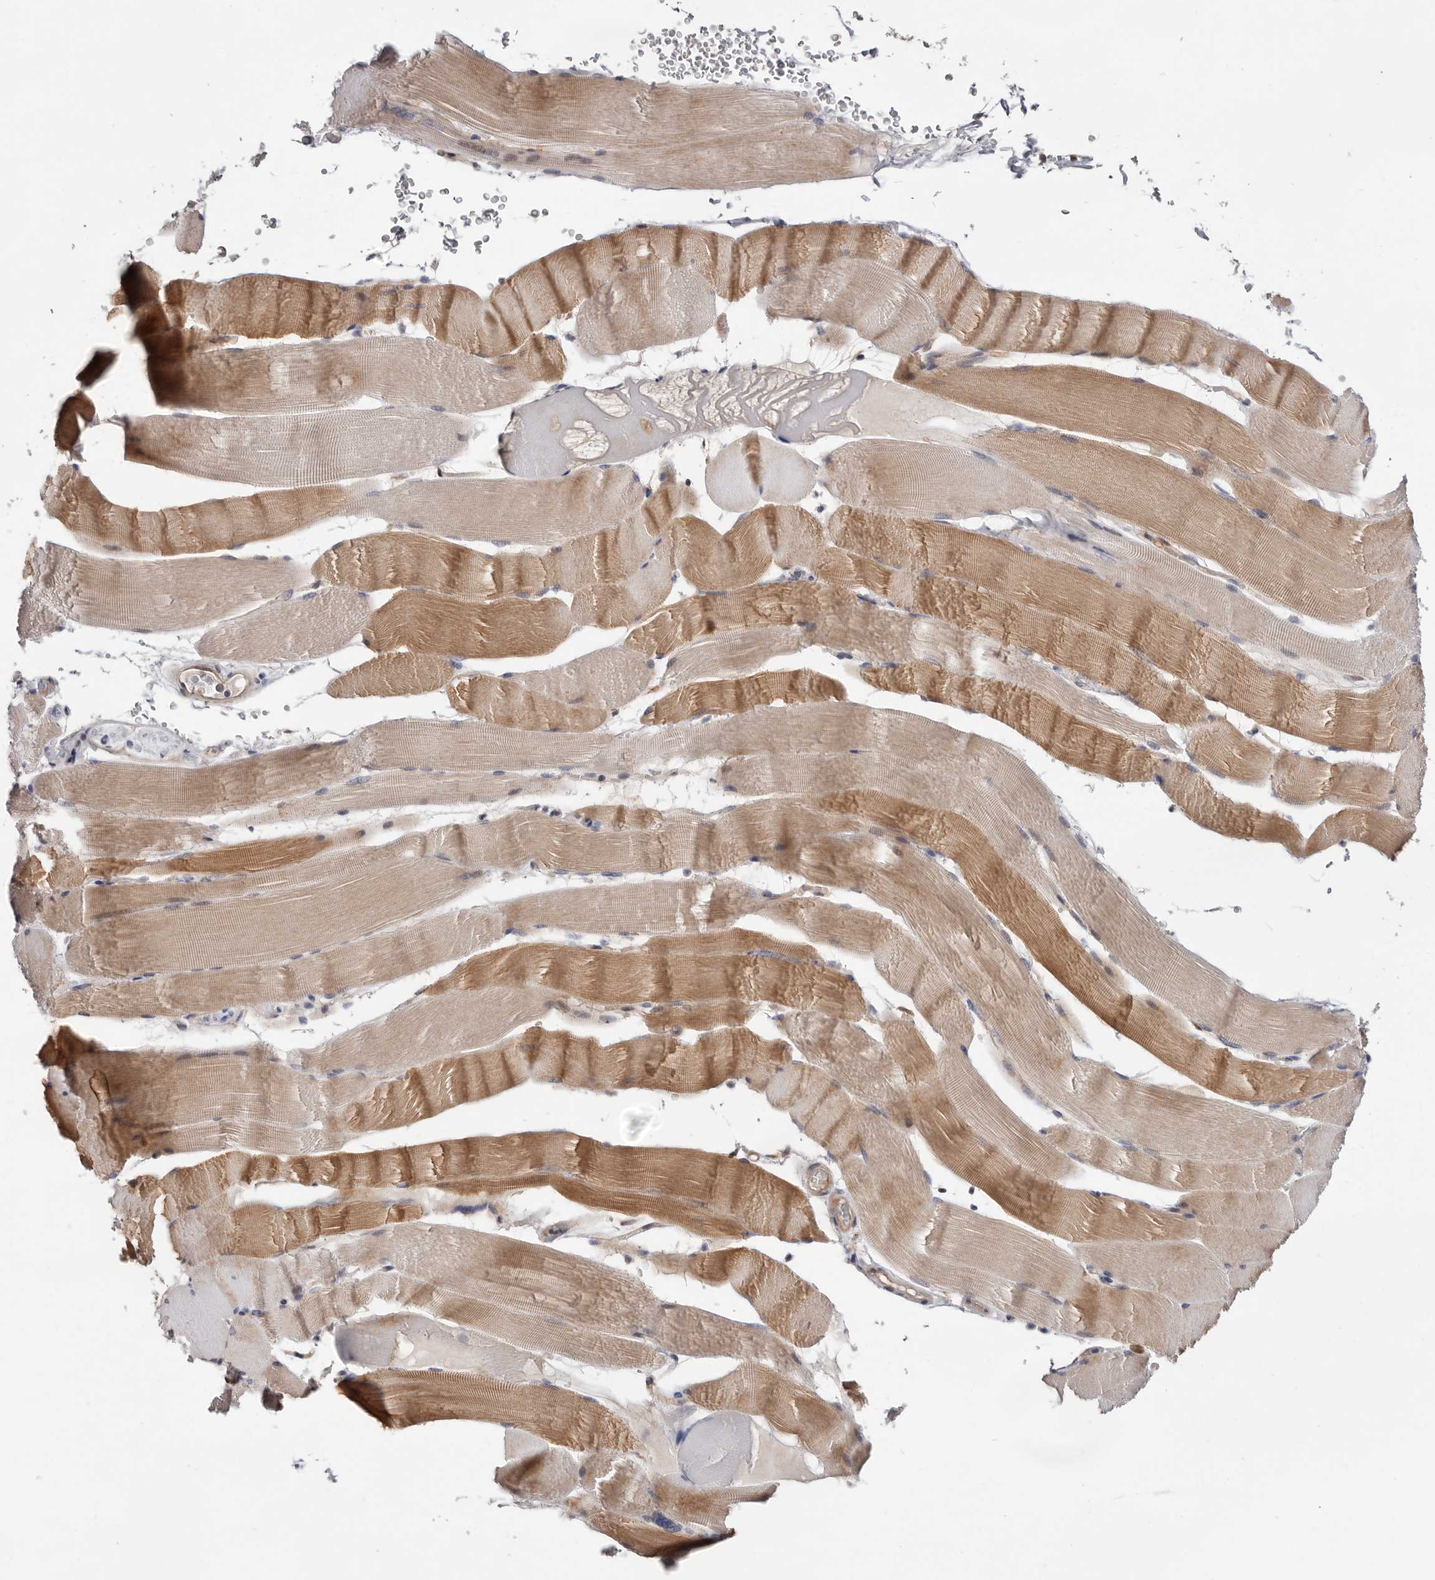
{"staining": {"intensity": "moderate", "quantity": "25%-75%", "location": "cytoplasmic/membranous"}, "tissue": "skeletal muscle", "cell_type": "Myocytes", "image_type": "normal", "snomed": [{"axis": "morphology", "description": "Normal tissue, NOS"}, {"axis": "topography", "description": "Skeletal muscle"}], "caption": "IHC of benign human skeletal muscle demonstrates medium levels of moderate cytoplasmic/membranous expression in approximately 25%-75% of myocytes.", "gene": "USH1C", "patient": {"sex": "male", "age": 62}}